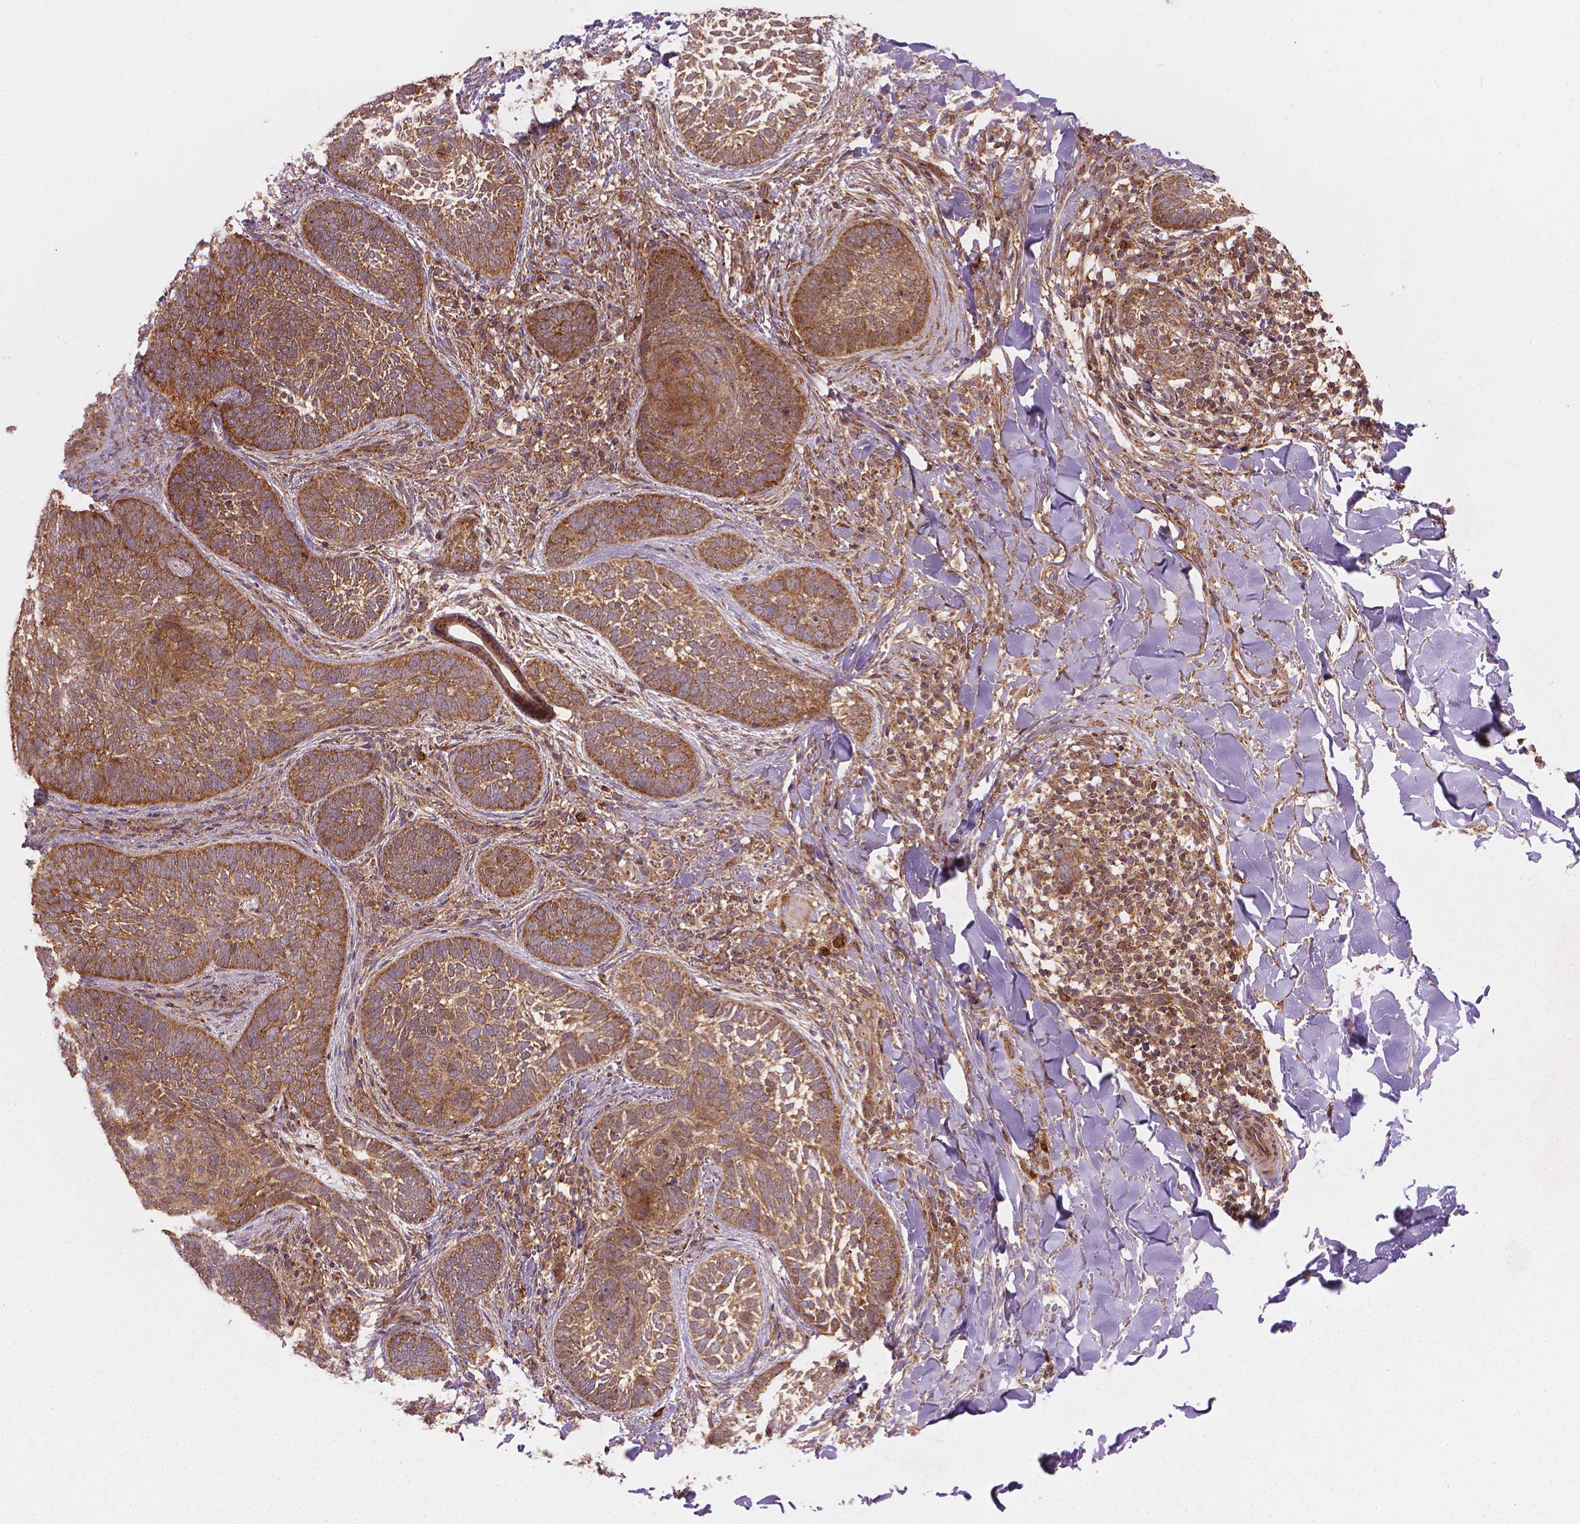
{"staining": {"intensity": "moderate", "quantity": ">75%", "location": "cytoplasmic/membranous"}, "tissue": "skin cancer", "cell_type": "Tumor cells", "image_type": "cancer", "snomed": [{"axis": "morphology", "description": "Normal tissue, NOS"}, {"axis": "morphology", "description": "Basal cell carcinoma"}, {"axis": "topography", "description": "Skin"}], "caption": "Protein positivity by immunohistochemistry displays moderate cytoplasmic/membranous positivity in about >75% of tumor cells in skin cancer. (DAB IHC with brightfield microscopy, high magnification).", "gene": "VARS2", "patient": {"sex": "male", "age": 46}}